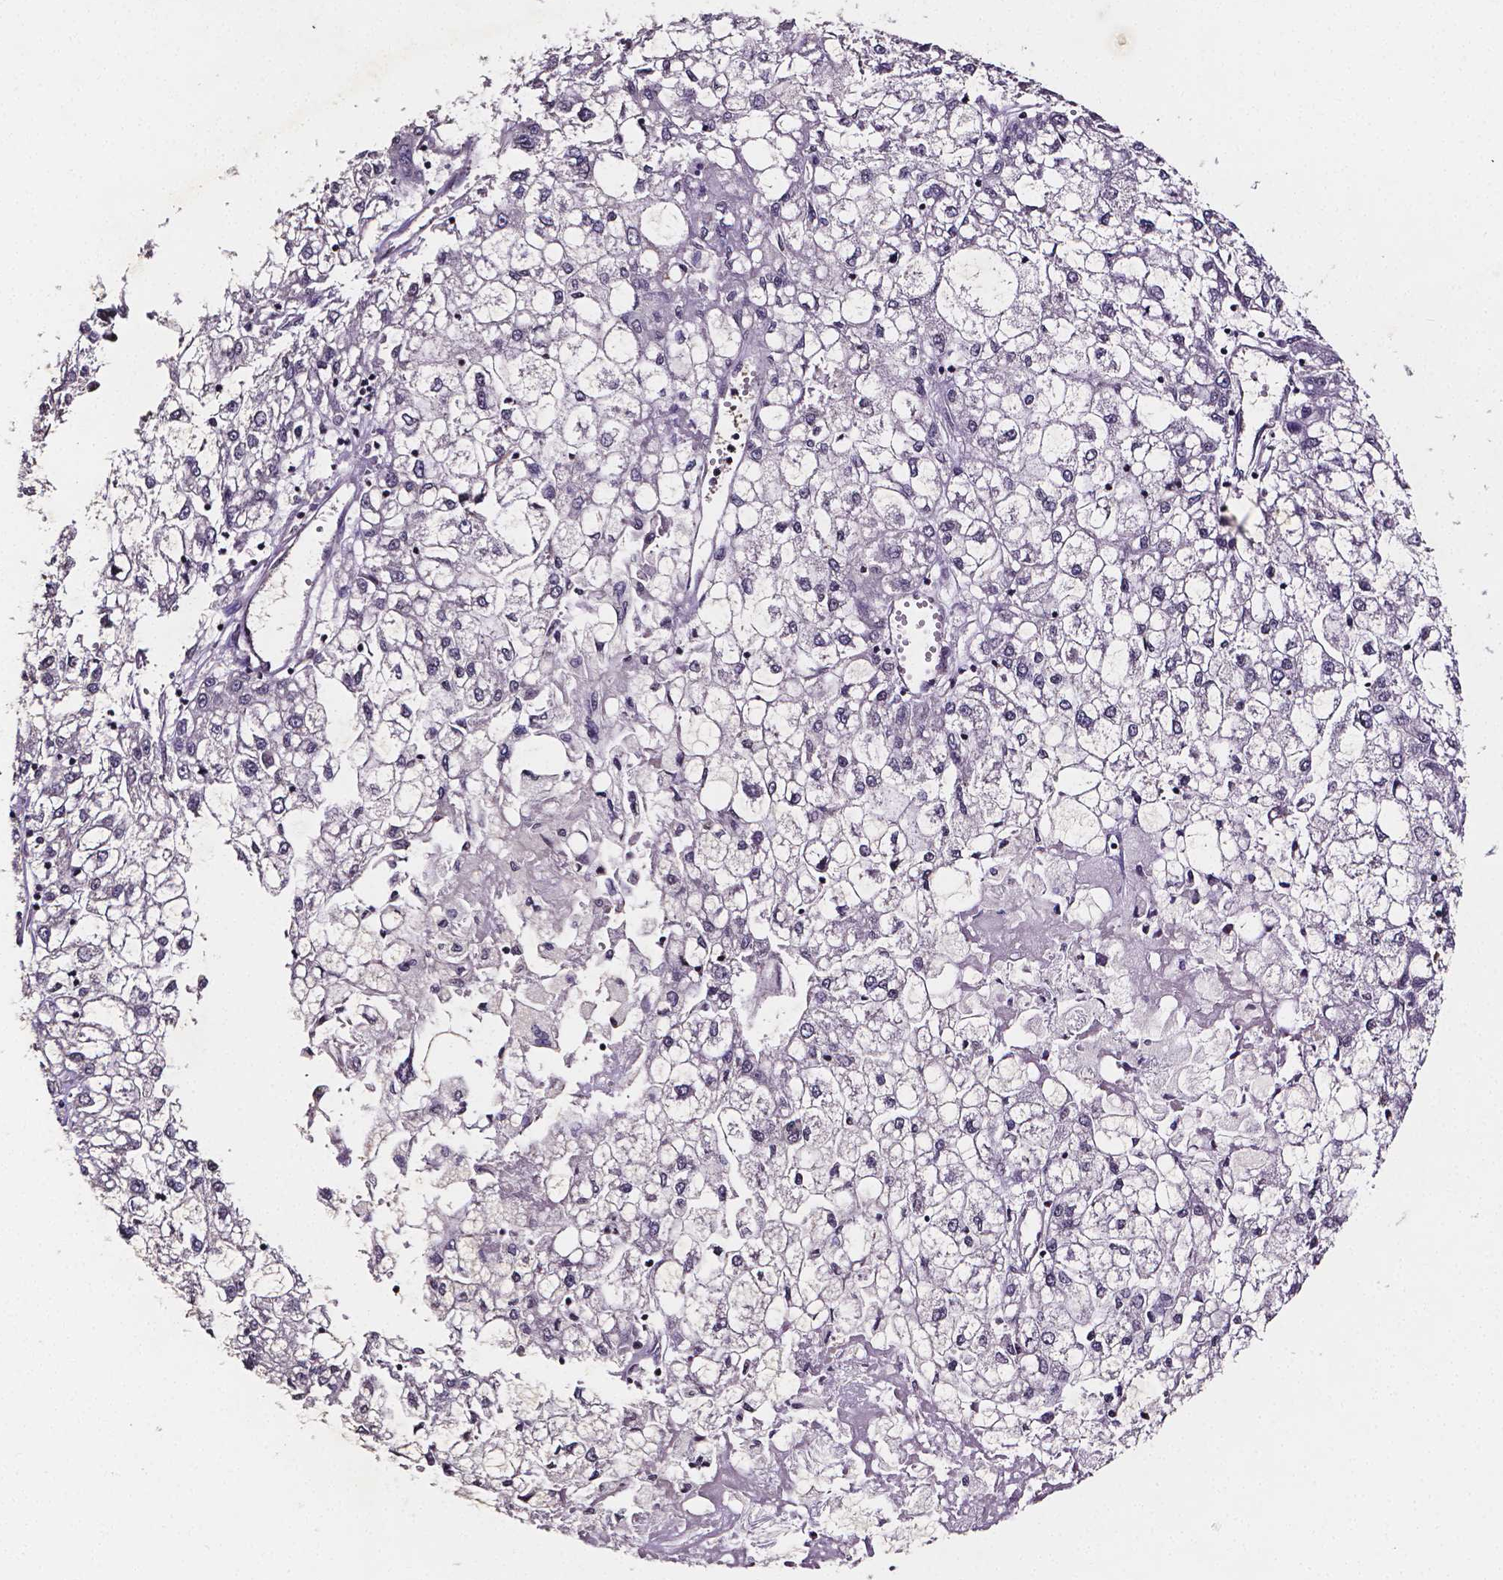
{"staining": {"intensity": "negative", "quantity": "none", "location": "none"}, "tissue": "liver cancer", "cell_type": "Tumor cells", "image_type": "cancer", "snomed": [{"axis": "morphology", "description": "Carcinoma, Hepatocellular, NOS"}, {"axis": "topography", "description": "Liver"}], "caption": "Immunohistochemical staining of human hepatocellular carcinoma (liver) demonstrates no significant staining in tumor cells. (Immunohistochemistry (ihc), brightfield microscopy, high magnification).", "gene": "NRGN", "patient": {"sex": "male", "age": 40}}